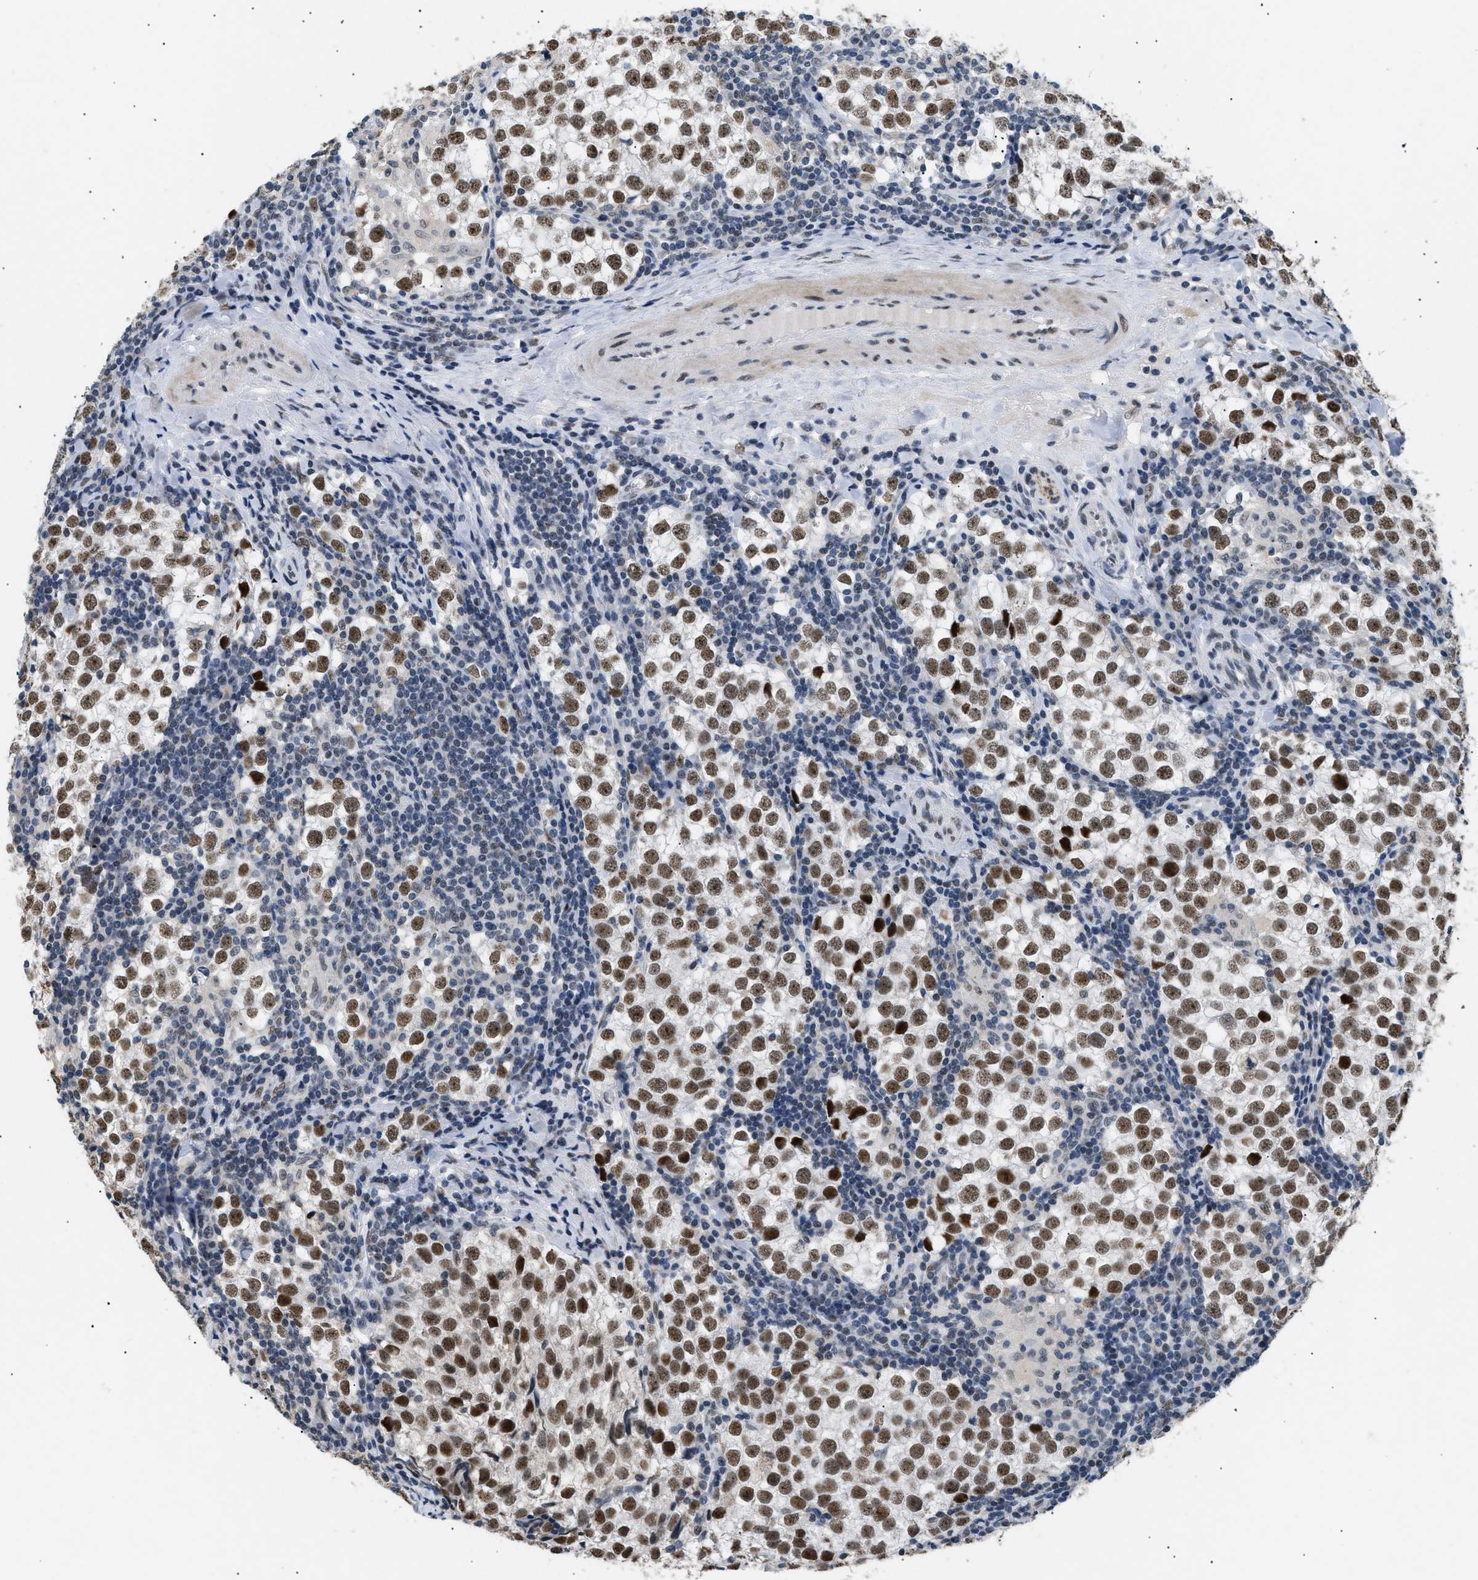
{"staining": {"intensity": "moderate", "quantity": ">75%", "location": "nuclear"}, "tissue": "testis cancer", "cell_type": "Tumor cells", "image_type": "cancer", "snomed": [{"axis": "morphology", "description": "Seminoma, NOS"}, {"axis": "morphology", "description": "Carcinoma, Embryonal, NOS"}, {"axis": "topography", "description": "Testis"}], "caption": "Immunohistochemical staining of human testis embryonal carcinoma demonstrates moderate nuclear protein expression in about >75% of tumor cells.", "gene": "KCNC3", "patient": {"sex": "male", "age": 36}}